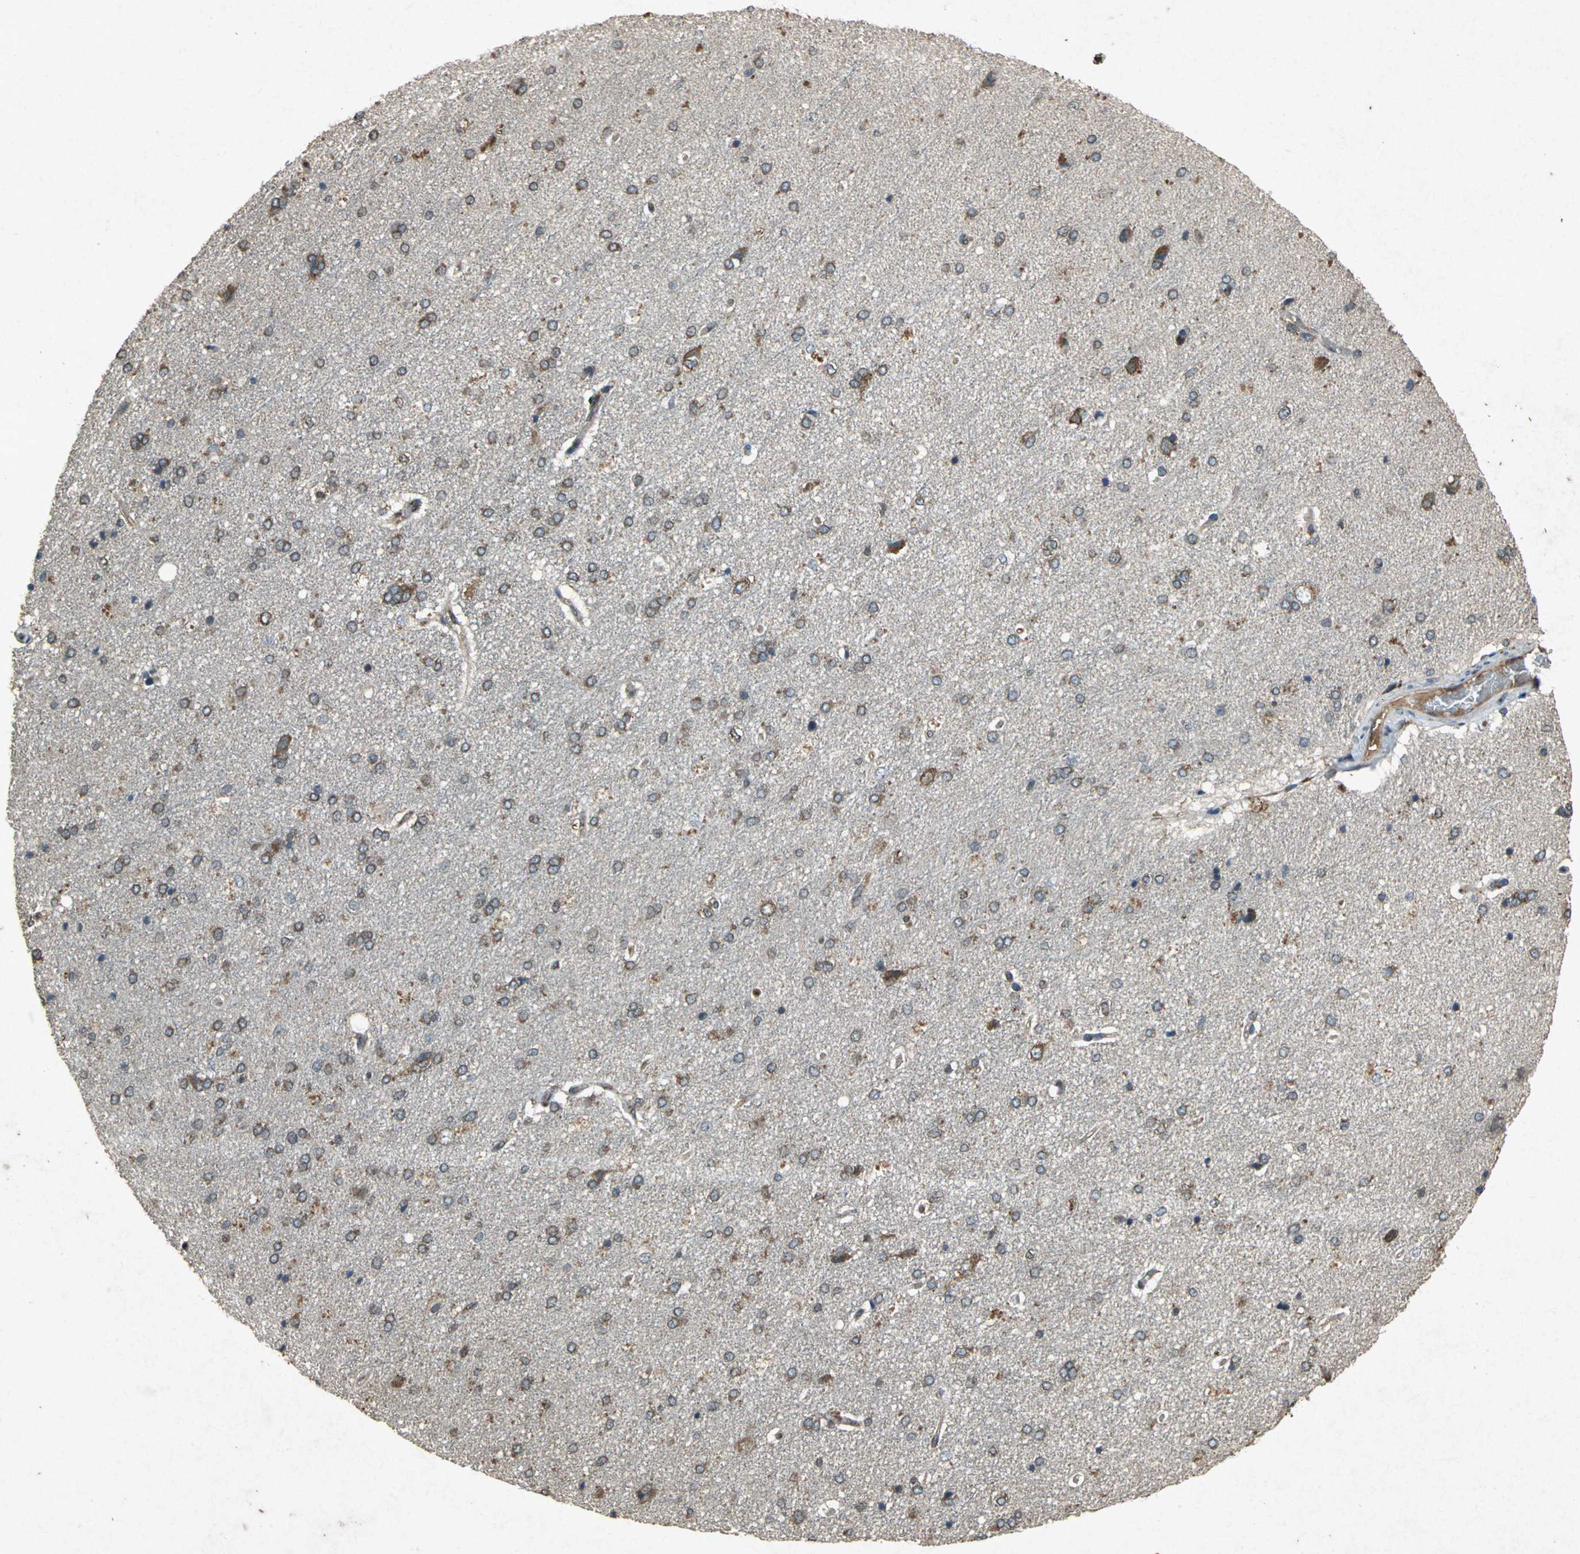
{"staining": {"intensity": "weak", "quantity": "25%-75%", "location": "cytoplasmic/membranous"}, "tissue": "cerebral cortex", "cell_type": "Endothelial cells", "image_type": "normal", "snomed": [{"axis": "morphology", "description": "Normal tissue, NOS"}, {"axis": "topography", "description": "Cerebral cortex"}], "caption": "Cerebral cortex stained for a protein reveals weak cytoplasmic/membranous positivity in endothelial cells. Using DAB (brown) and hematoxylin (blue) stains, captured at high magnification using brightfield microscopy.", "gene": "HSP90AB1", "patient": {"sex": "male", "age": 62}}